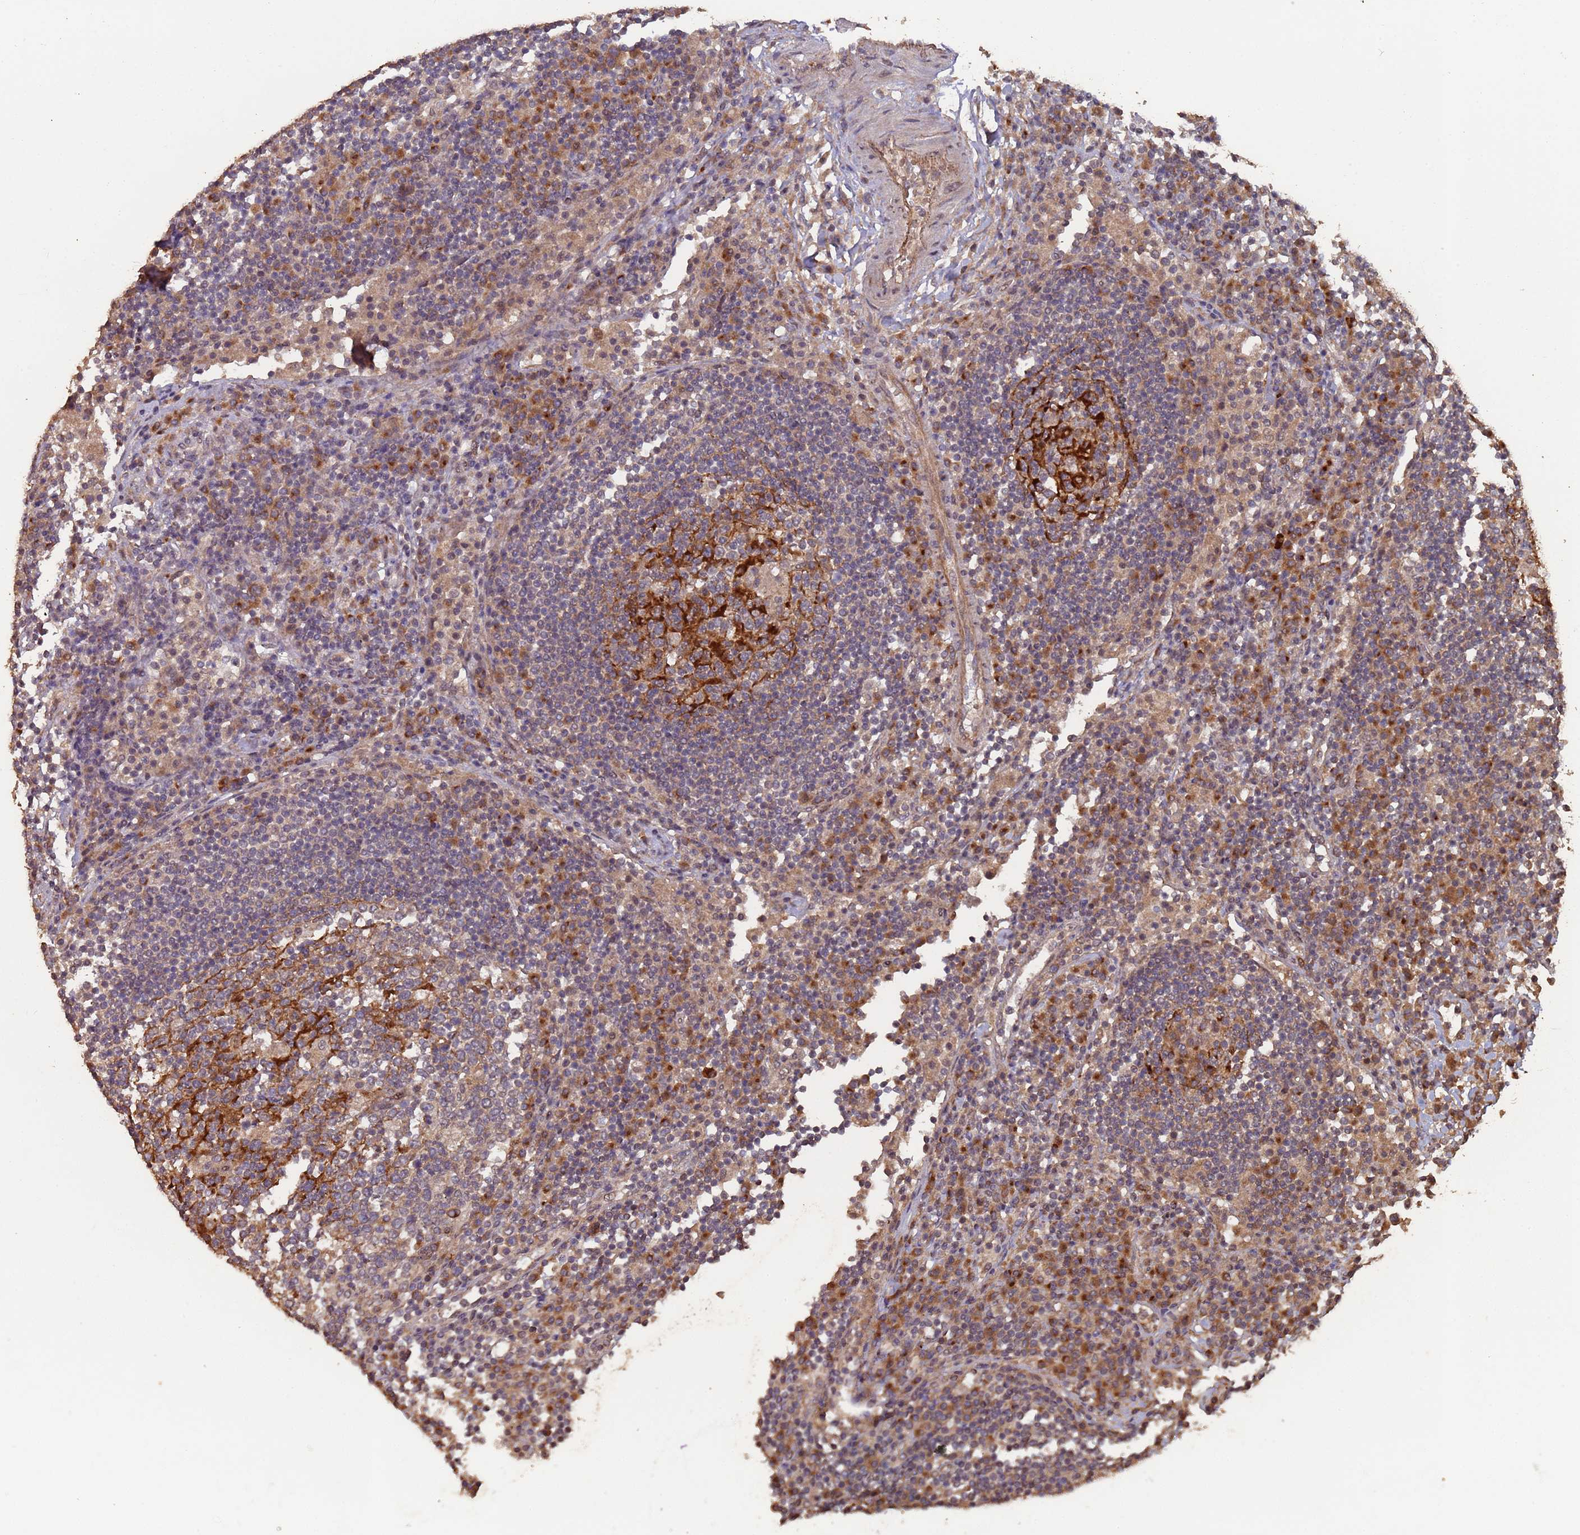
{"staining": {"intensity": "moderate", "quantity": "<25%", "location": "cytoplasmic/membranous"}, "tissue": "lymph node", "cell_type": "Germinal center cells", "image_type": "normal", "snomed": [{"axis": "morphology", "description": "Normal tissue, NOS"}, {"axis": "topography", "description": "Lymph node"}], "caption": "Immunohistochemical staining of unremarkable lymph node reveals <25% levels of moderate cytoplasmic/membranous protein positivity in about <25% of germinal center cells. (brown staining indicates protein expression, while blue staining denotes nuclei).", "gene": "FRAT1", "patient": {"sex": "female", "age": 53}}